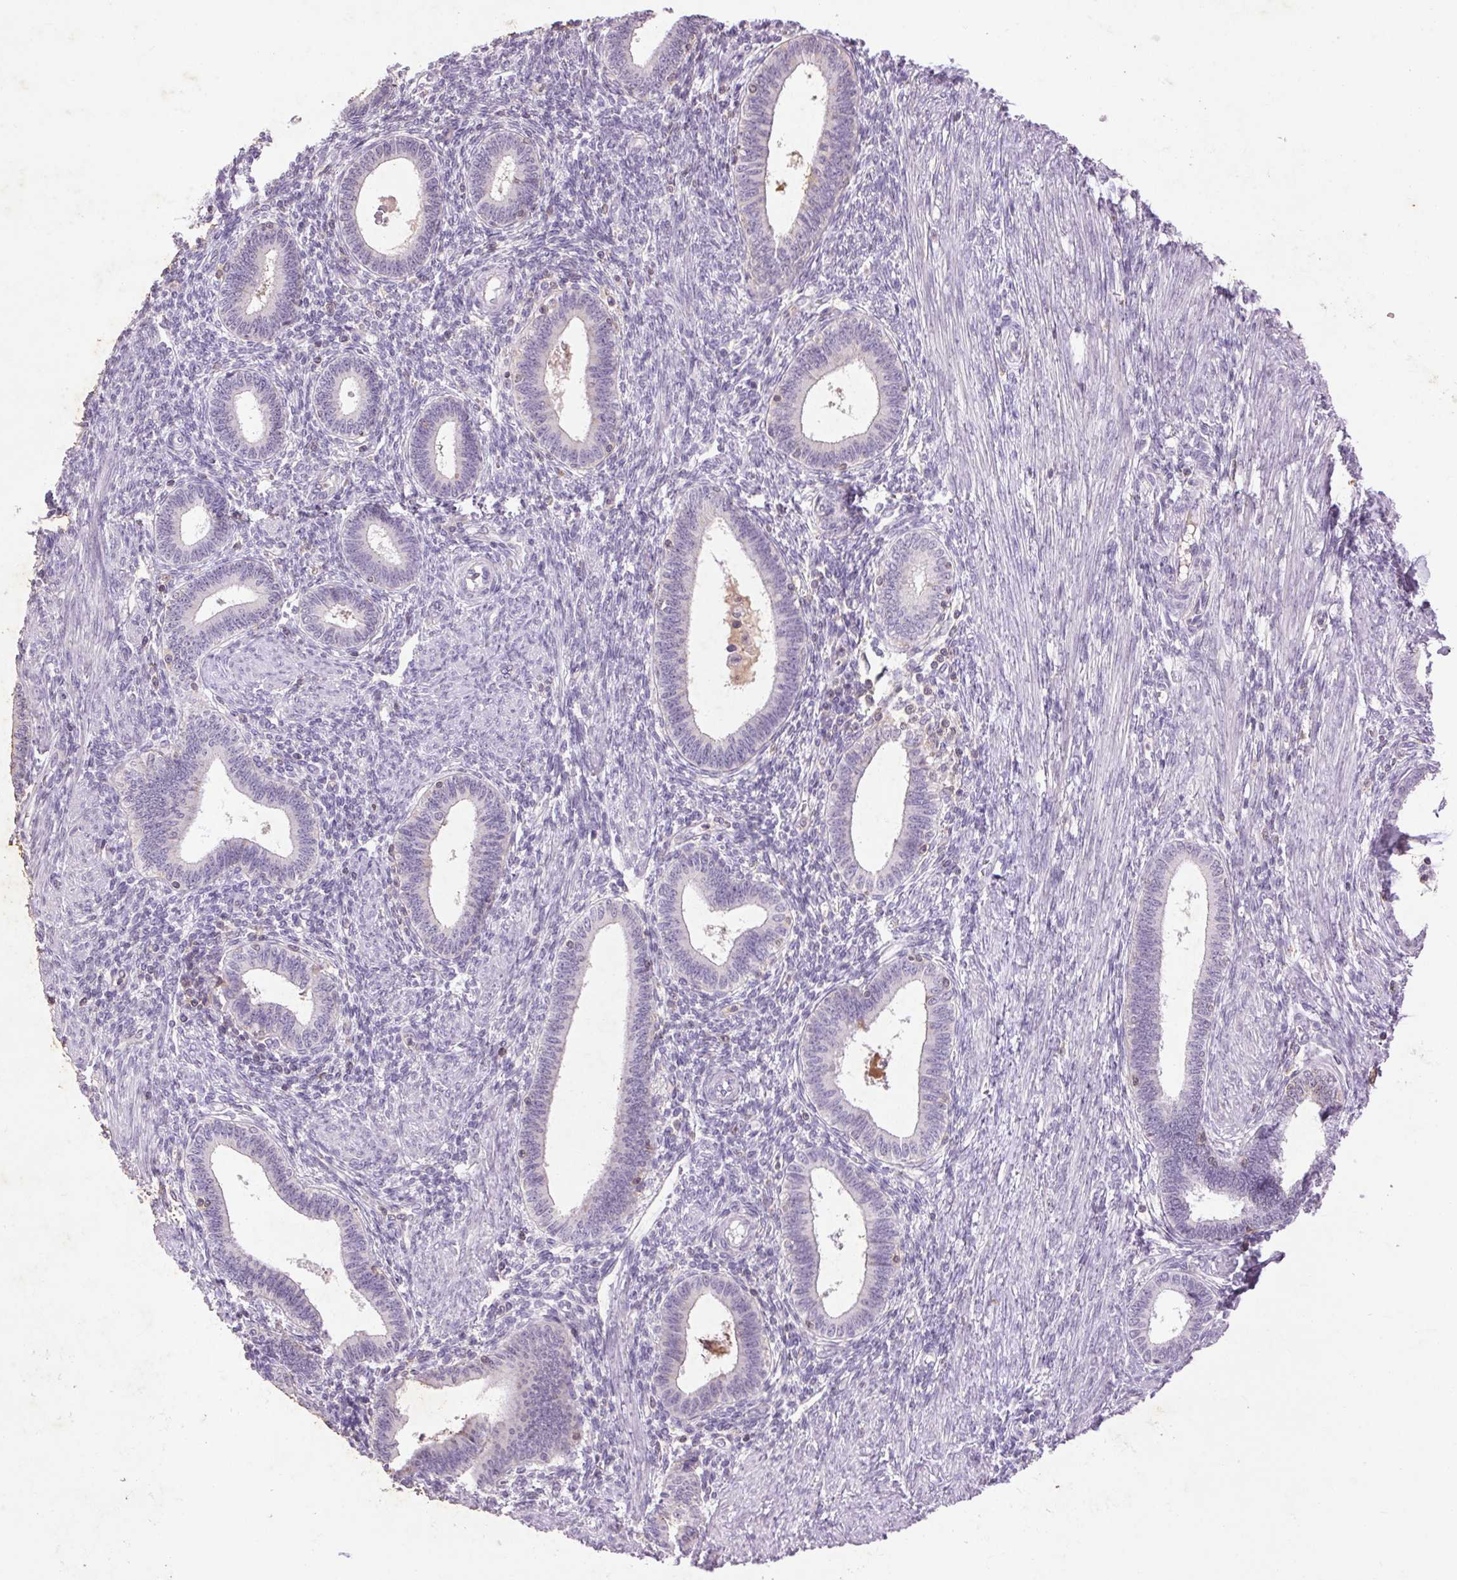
{"staining": {"intensity": "negative", "quantity": "none", "location": "none"}, "tissue": "endometrium", "cell_type": "Cells in endometrial stroma", "image_type": "normal", "snomed": [{"axis": "morphology", "description": "Normal tissue, NOS"}, {"axis": "topography", "description": "Endometrium"}], "caption": "A micrograph of human endometrium is negative for staining in cells in endometrial stroma. The staining is performed using DAB brown chromogen with nuclei counter-stained in using hematoxylin.", "gene": "FNDC7", "patient": {"sex": "female", "age": 42}}